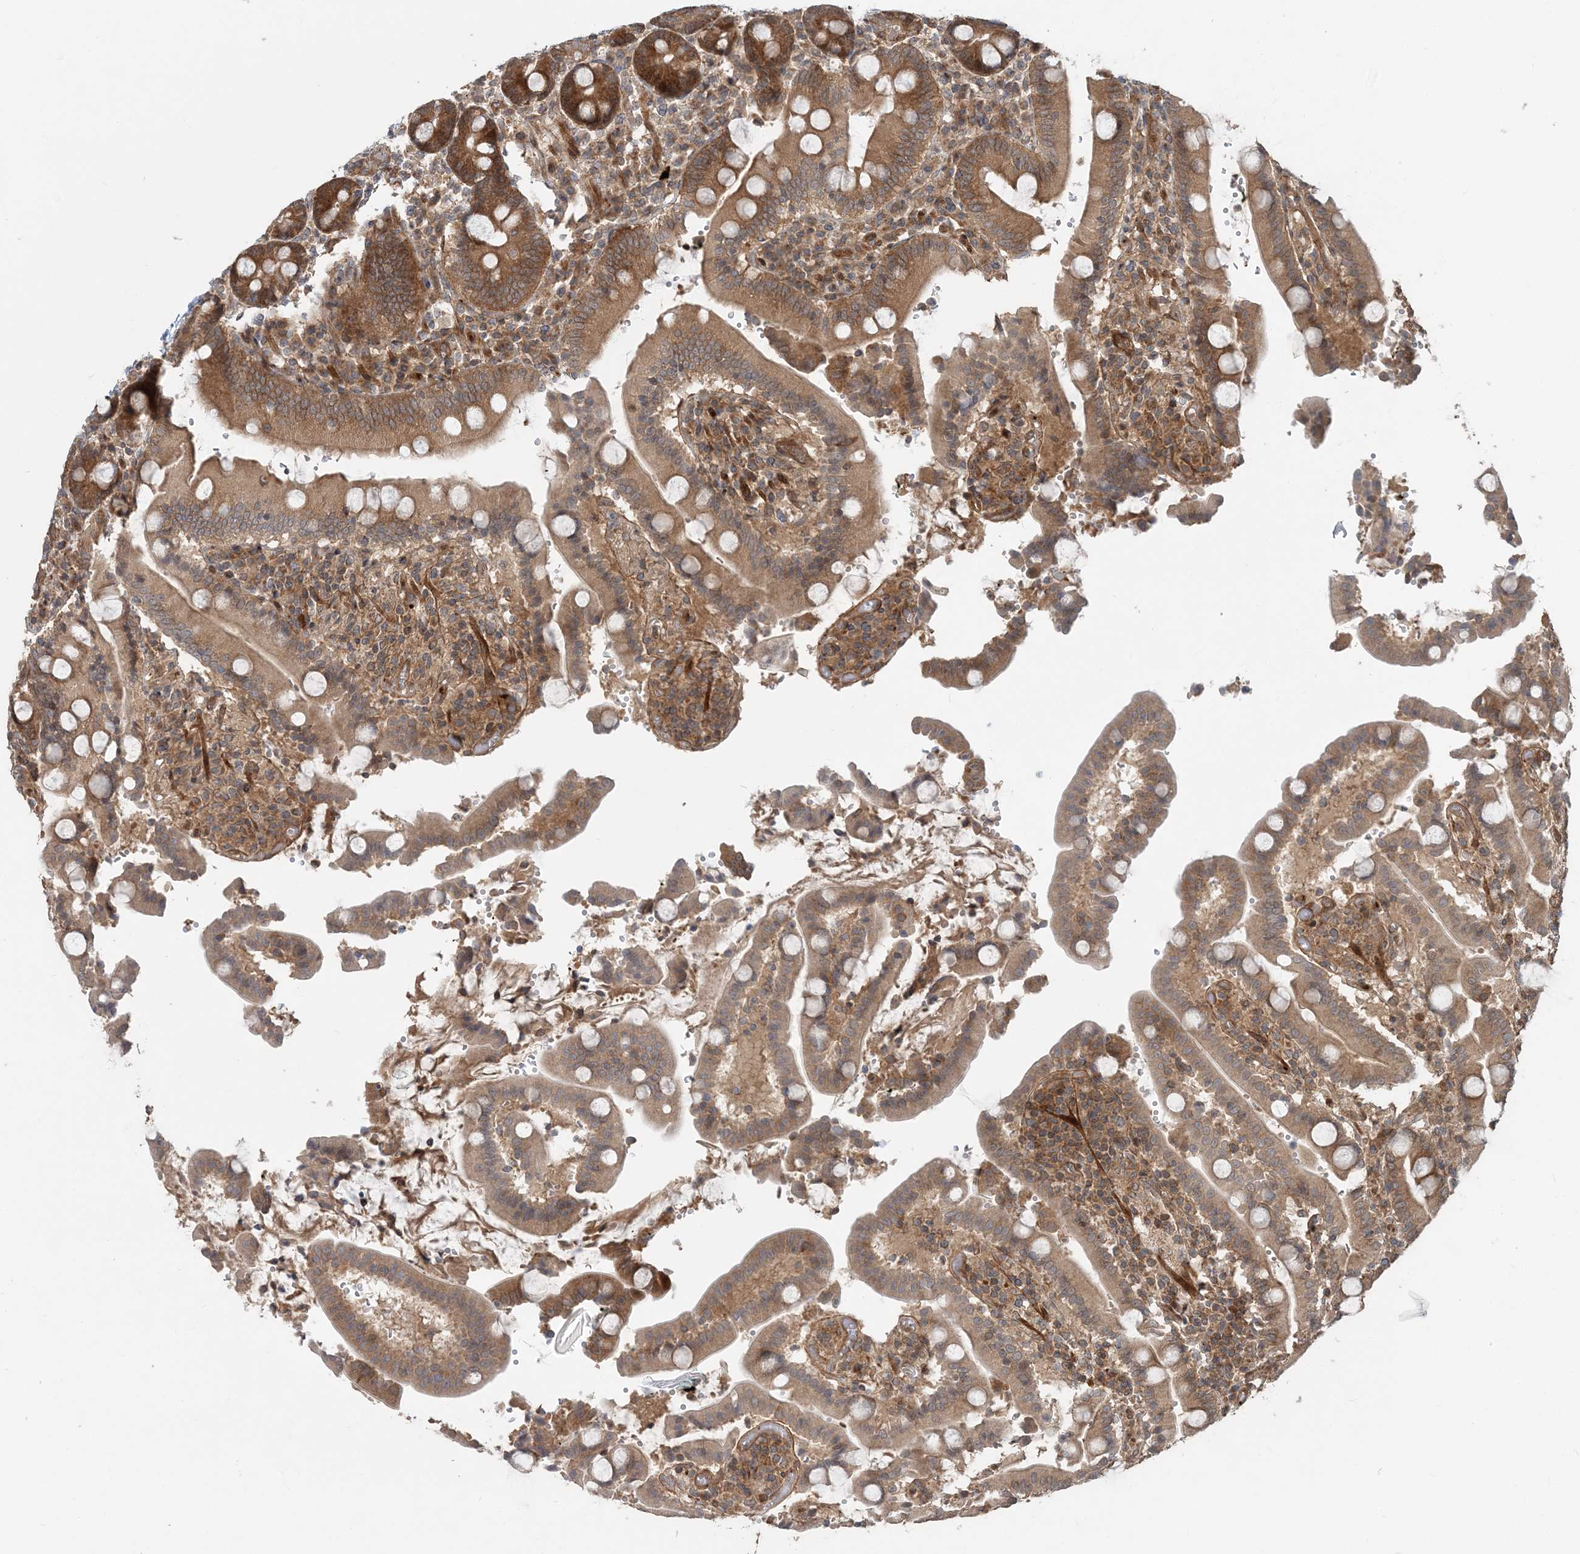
{"staining": {"intensity": "moderate", "quantity": ">75%", "location": "cytoplasmic/membranous"}, "tissue": "duodenum", "cell_type": "Glandular cells", "image_type": "normal", "snomed": [{"axis": "morphology", "description": "Normal tissue, NOS"}, {"axis": "topography", "description": "Small intestine, NOS"}], "caption": "Brown immunohistochemical staining in benign human duodenum shows moderate cytoplasmic/membranous expression in about >75% of glandular cells.", "gene": "GEMIN5", "patient": {"sex": "female", "age": 71}}